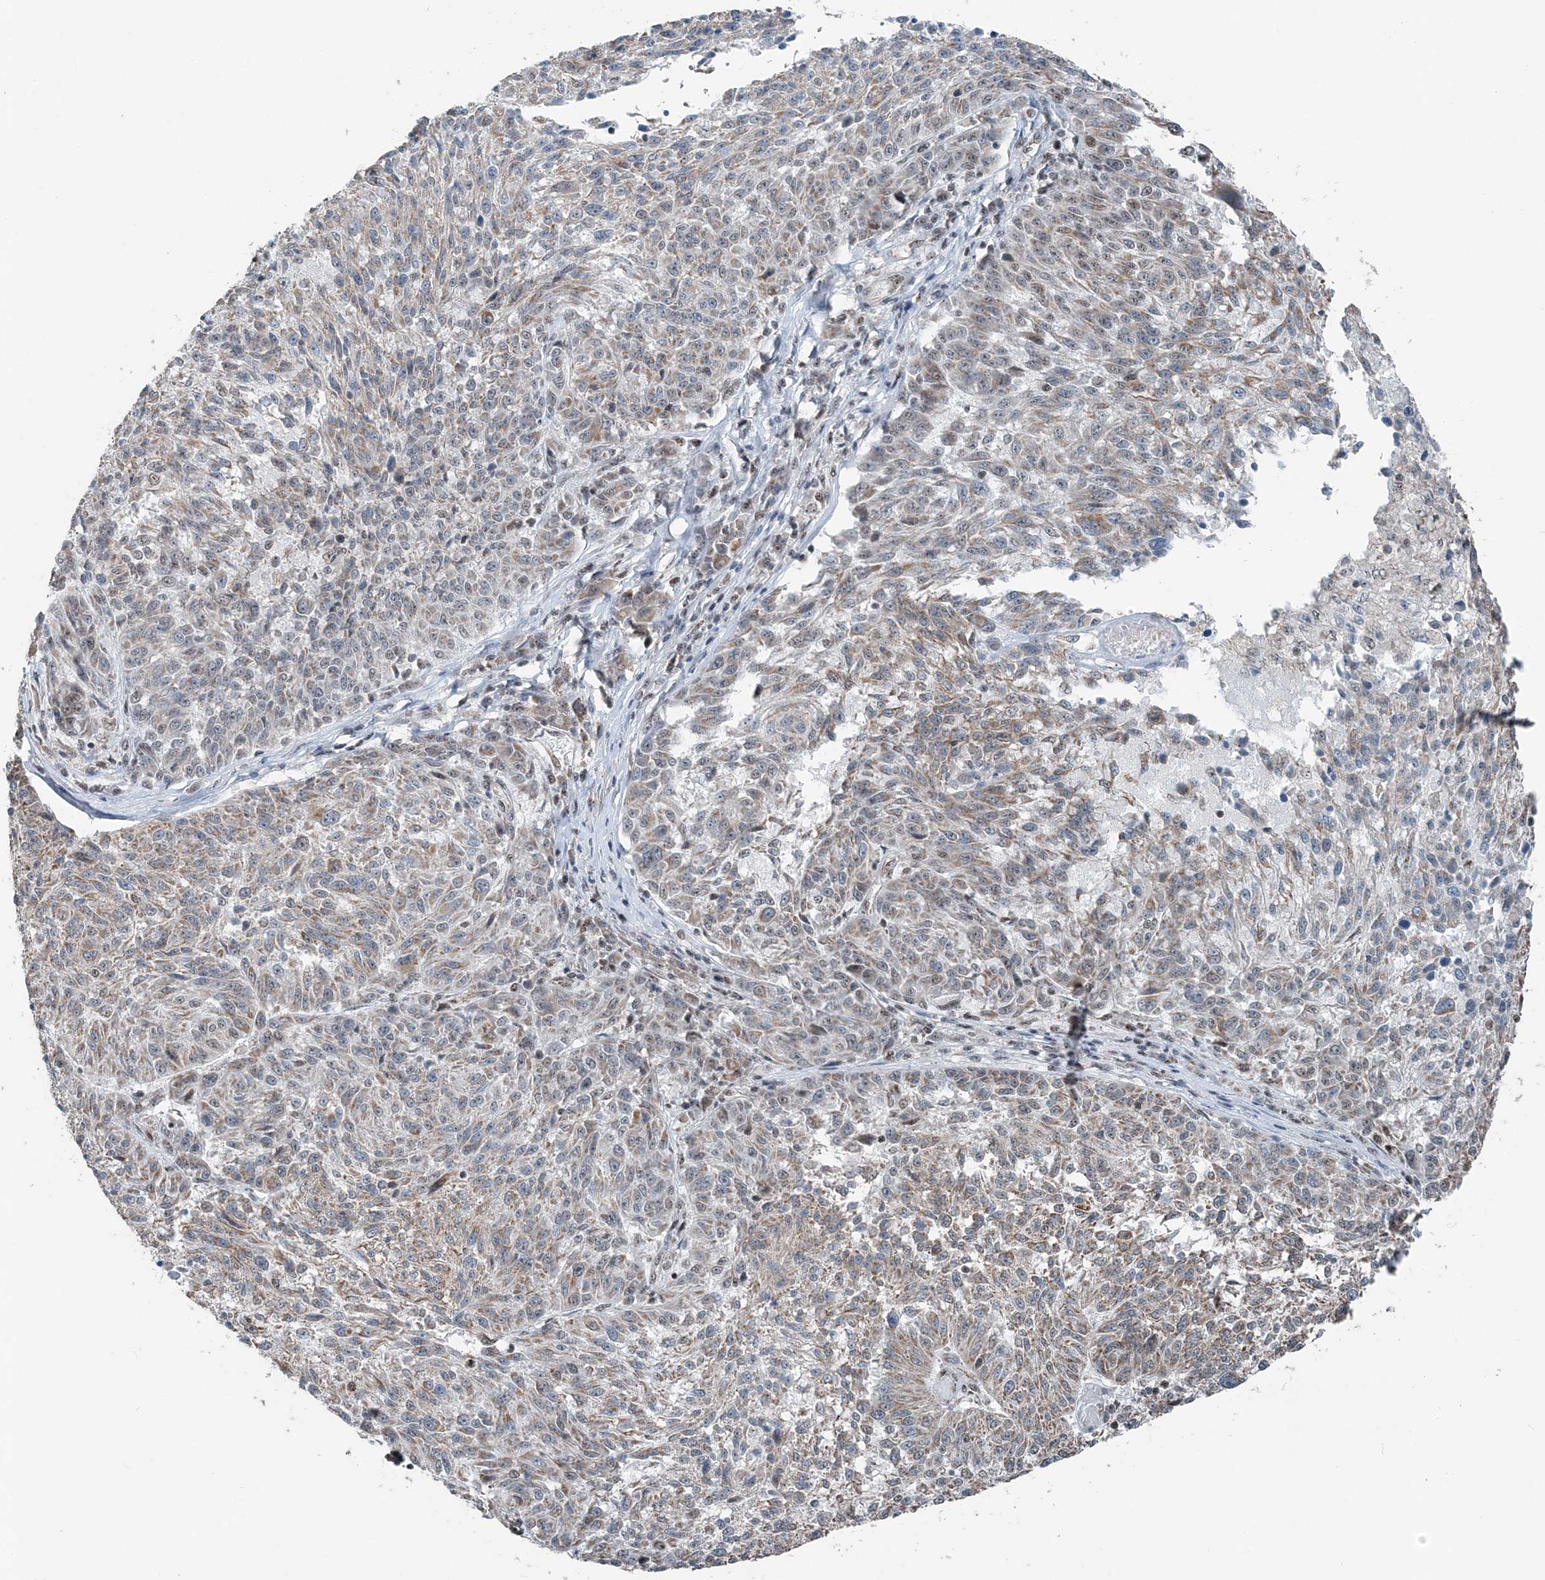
{"staining": {"intensity": "moderate", "quantity": ">75%", "location": "cytoplasmic/membranous"}, "tissue": "melanoma", "cell_type": "Tumor cells", "image_type": "cancer", "snomed": [{"axis": "morphology", "description": "Malignant melanoma, NOS"}, {"axis": "topography", "description": "Skin"}], "caption": "Melanoma stained with a protein marker shows moderate staining in tumor cells.", "gene": "SUCLG1", "patient": {"sex": "male", "age": 53}}